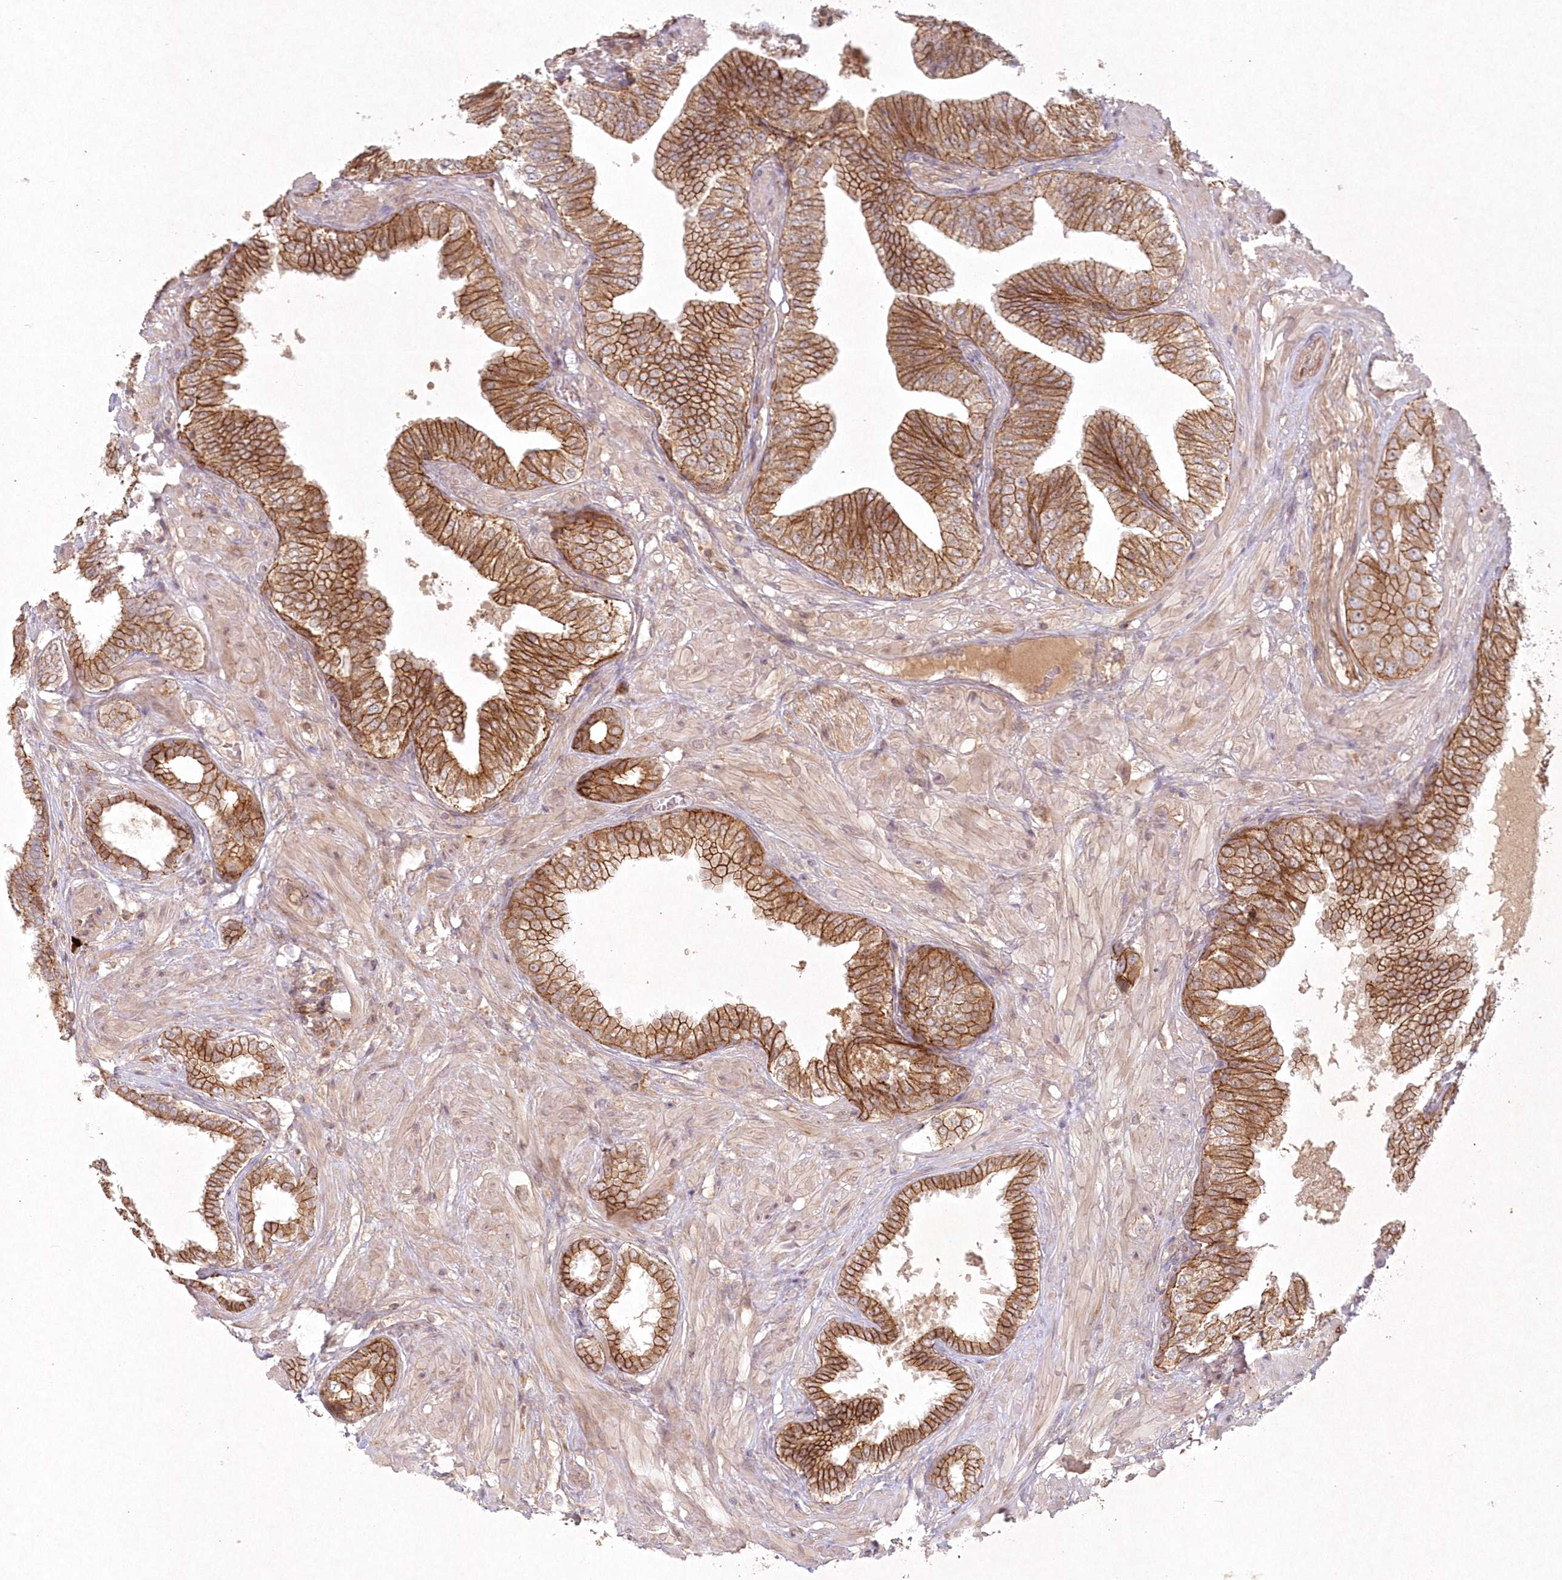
{"staining": {"intensity": "strong", "quantity": ">75%", "location": "cytoplasmic/membranous"}, "tissue": "prostate cancer", "cell_type": "Tumor cells", "image_type": "cancer", "snomed": [{"axis": "morphology", "description": "Adenocarcinoma, High grade"}, {"axis": "topography", "description": "Prostate"}], "caption": "There is high levels of strong cytoplasmic/membranous positivity in tumor cells of prostate adenocarcinoma (high-grade), as demonstrated by immunohistochemical staining (brown color).", "gene": "TOGARAM2", "patient": {"sex": "male", "age": 59}}